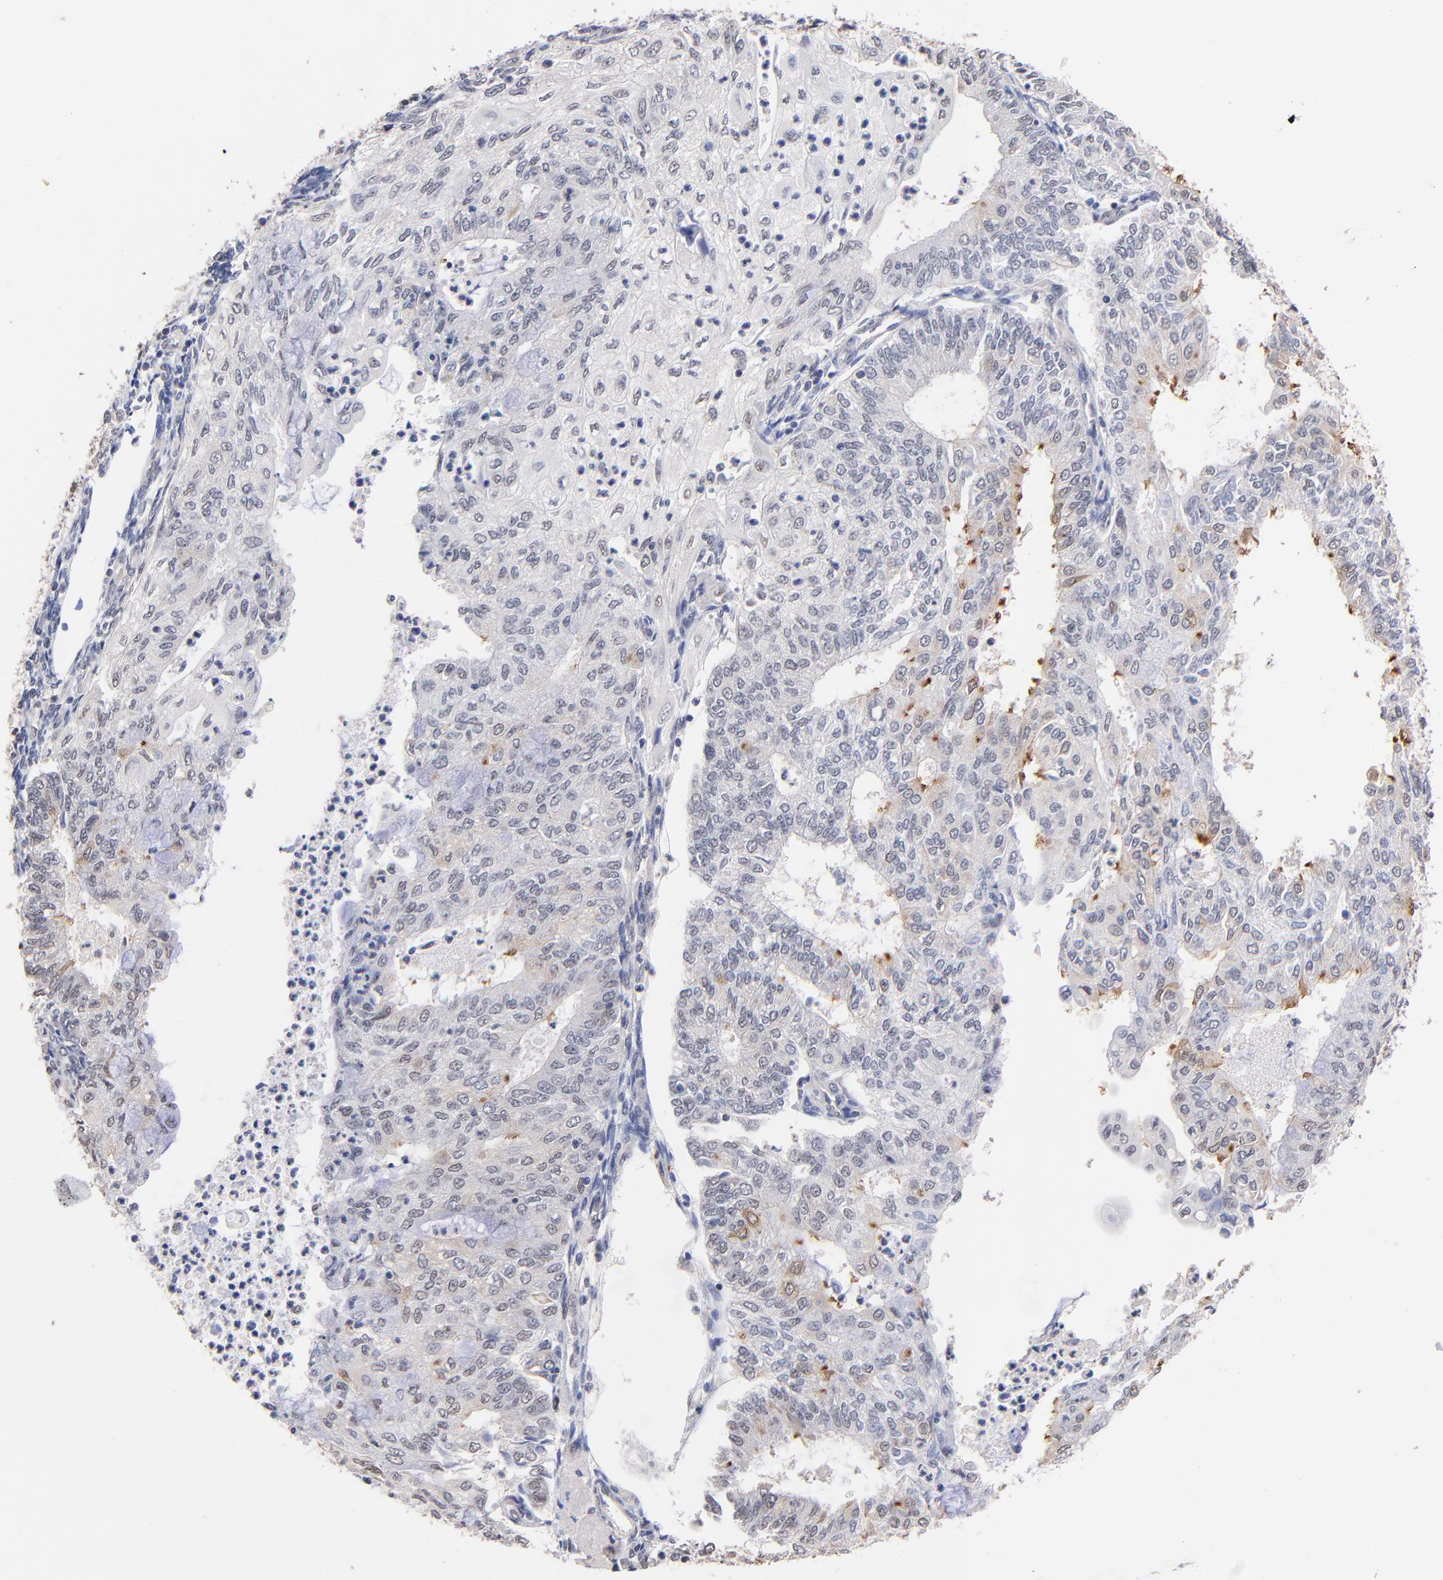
{"staining": {"intensity": "moderate", "quantity": "25%-75%", "location": "cytoplasmic/membranous"}, "tissue": "endometrial cancer", "cell_type": "Tumor cells", "image_type": "cancer", "snomed": [{"axis": "morphology", "description": "Adenocarcinoma, NOS"}, {"axis": "topography", "description": "Endometrium"}], "caption": "DAB immunohistochemical staining of adenocarcinoma (endometrial) reveals moderate cytoplasmic/membranous protein expression in about 25%-75% of tumor cells.", "gene": "RIBC2", "patient": {"sex": "female", "age": 59}}